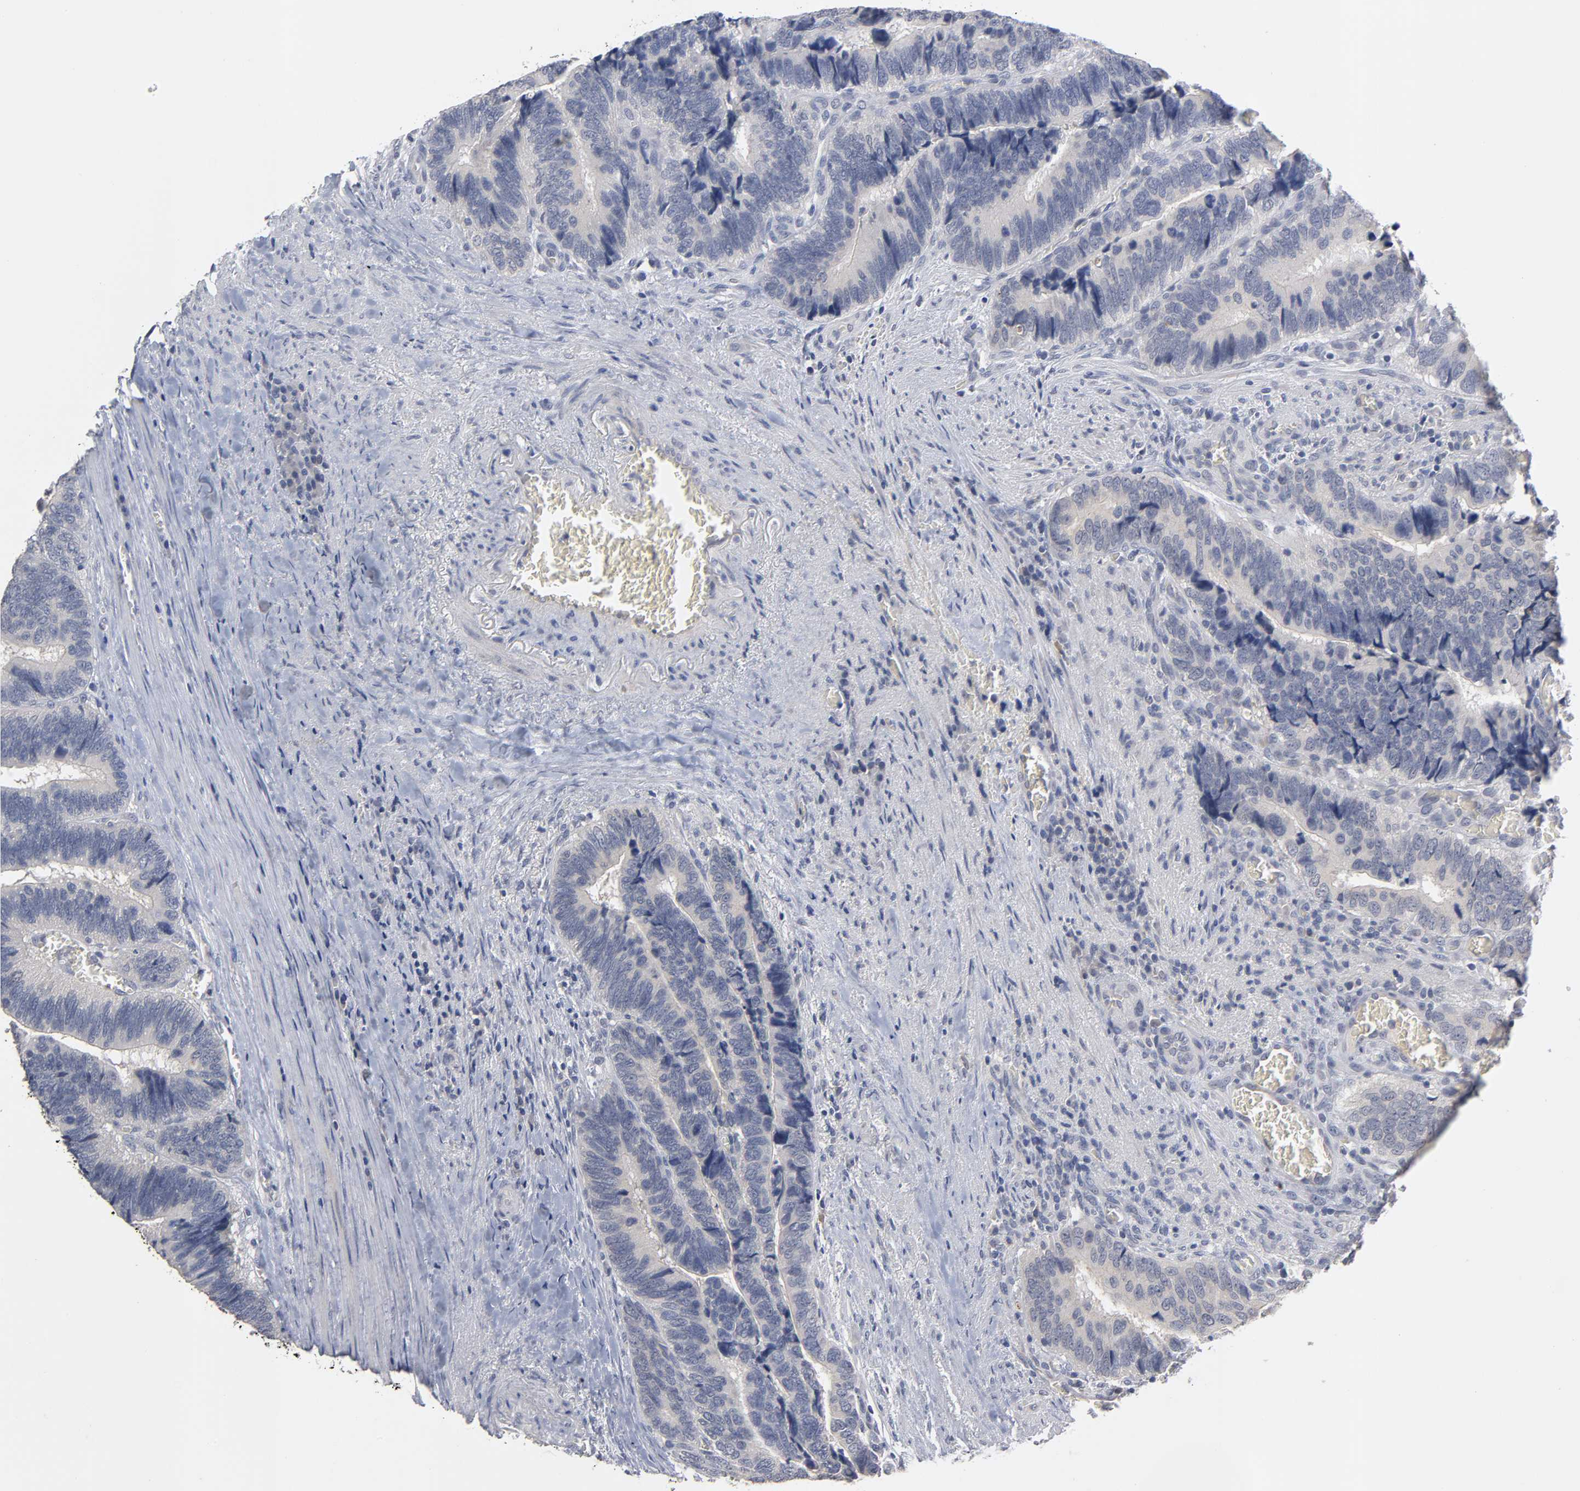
{"staining": {"intensity": "negative", "quantity": "none", "location": "none"}, "tissue": "colorectal cancer", "cell_type": "Tumor cells", "image_type": "cancer", "snomed": [{"axis": "morphology", "description": "Adenocarcinoma, NOS"}, {"axis": "topography", "description": "Colon"}], "caption": "IHC image of neoplastic tissue: colorectal cancer stained with DAB exhibits no significant protein positivity in tumor cells. (Brightfield microscopy of DAB (3,3'-diaminobenzidine) immunohistochemistry (IHC) at high magnification).", "gene": "OVOL1", "patient": {"sex": "male", "age": 72}}